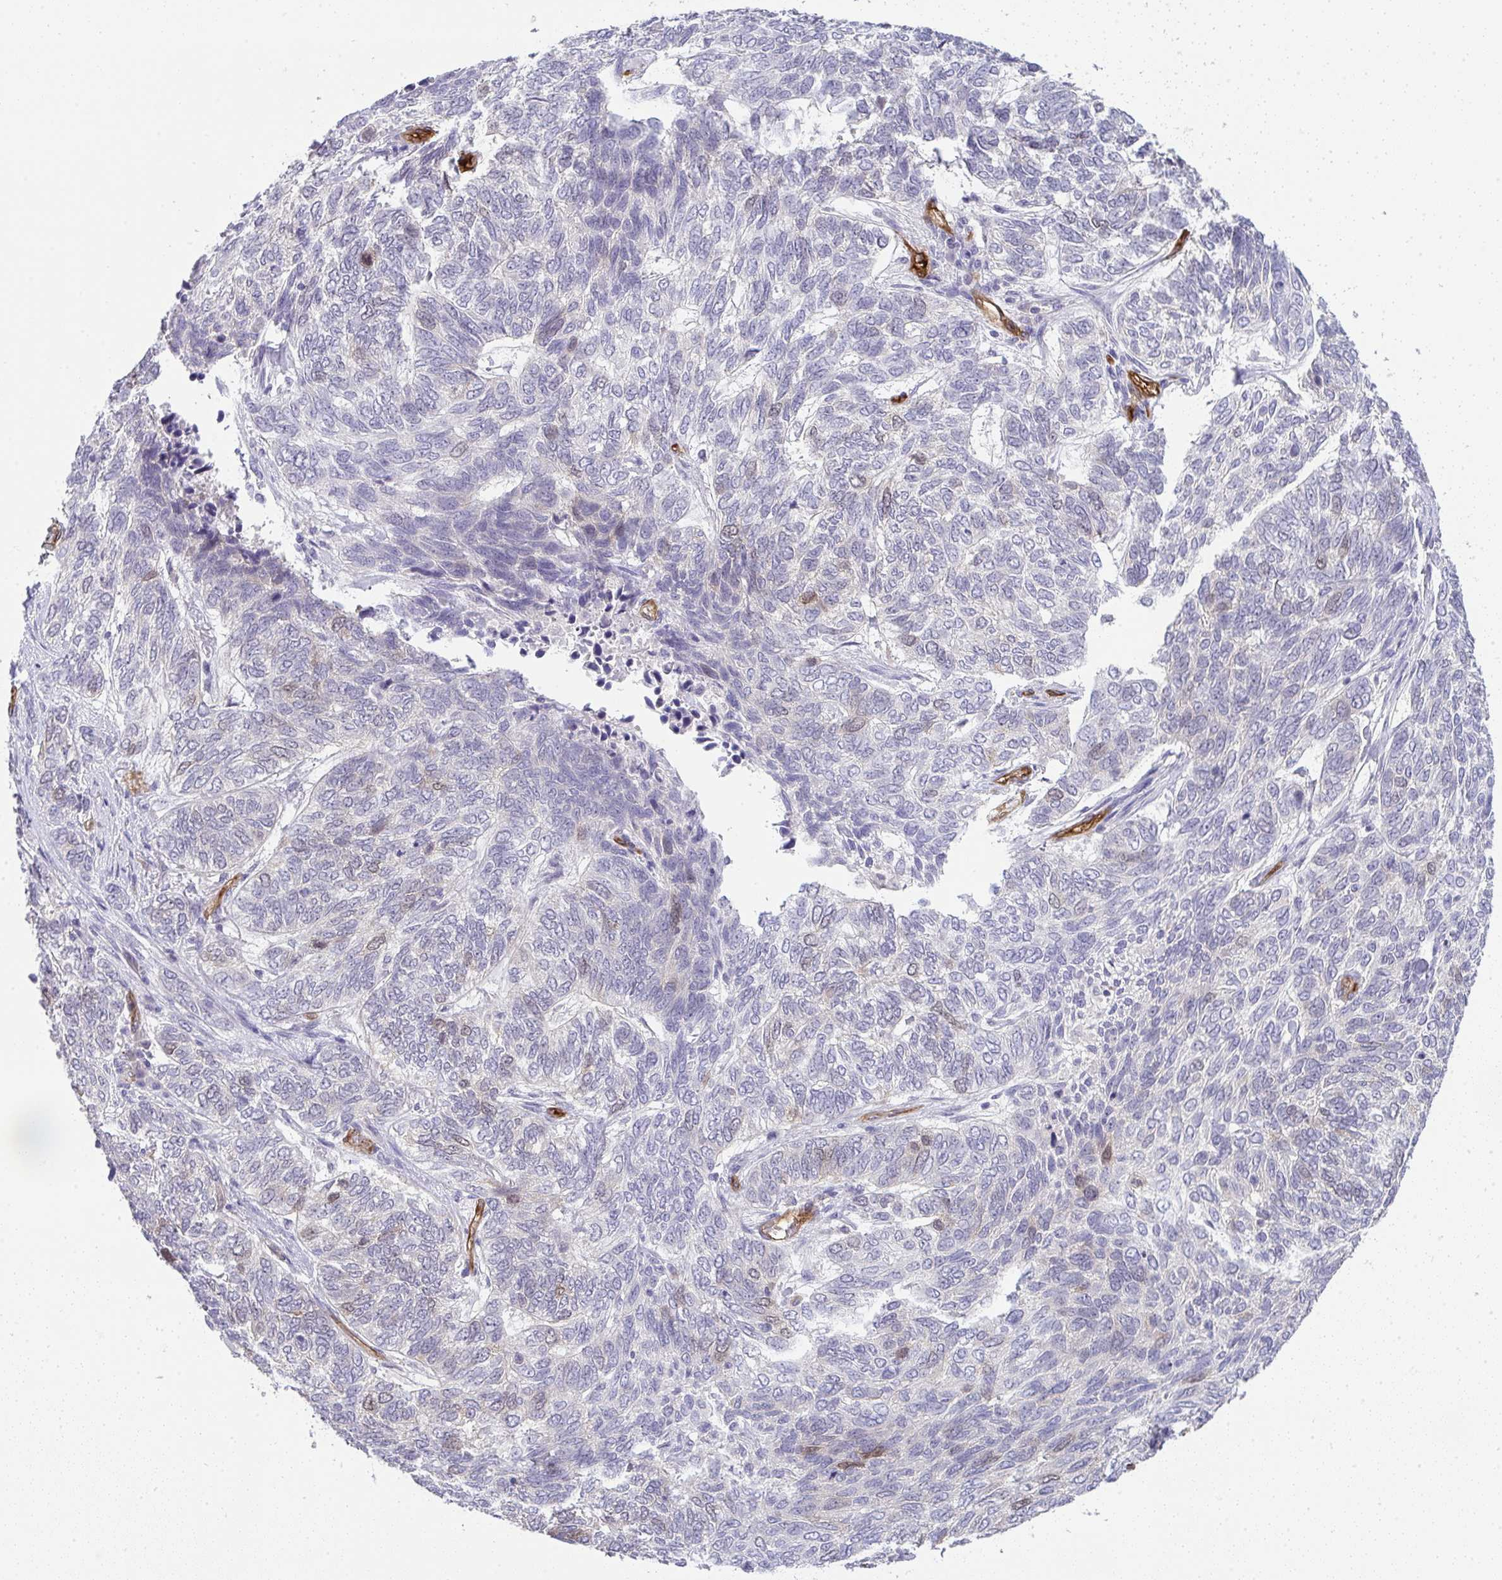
{"staining": {"intensity": "moderate", "quantity": "<25%", "location": "cytoplasmic/membranous,nuclear"}, "tissue": "skin cancer", "cell_type": "Tumor cells", "image_type": "cancer", "snomed": [{"axis": "morphology", "description": "Basal cell carcinoma"}, {"axis": "topography", "description": "Skin"}], "caption": "Human skin cancer (basal cell carcinoma) stained for a protein (brown) exhibits moderate cytoplasmic/membranous and nuclear positive positivity in about <25% of tumor cells.", "gene": "UBE2S", "patient": {"sex": "female", "age": 65}}